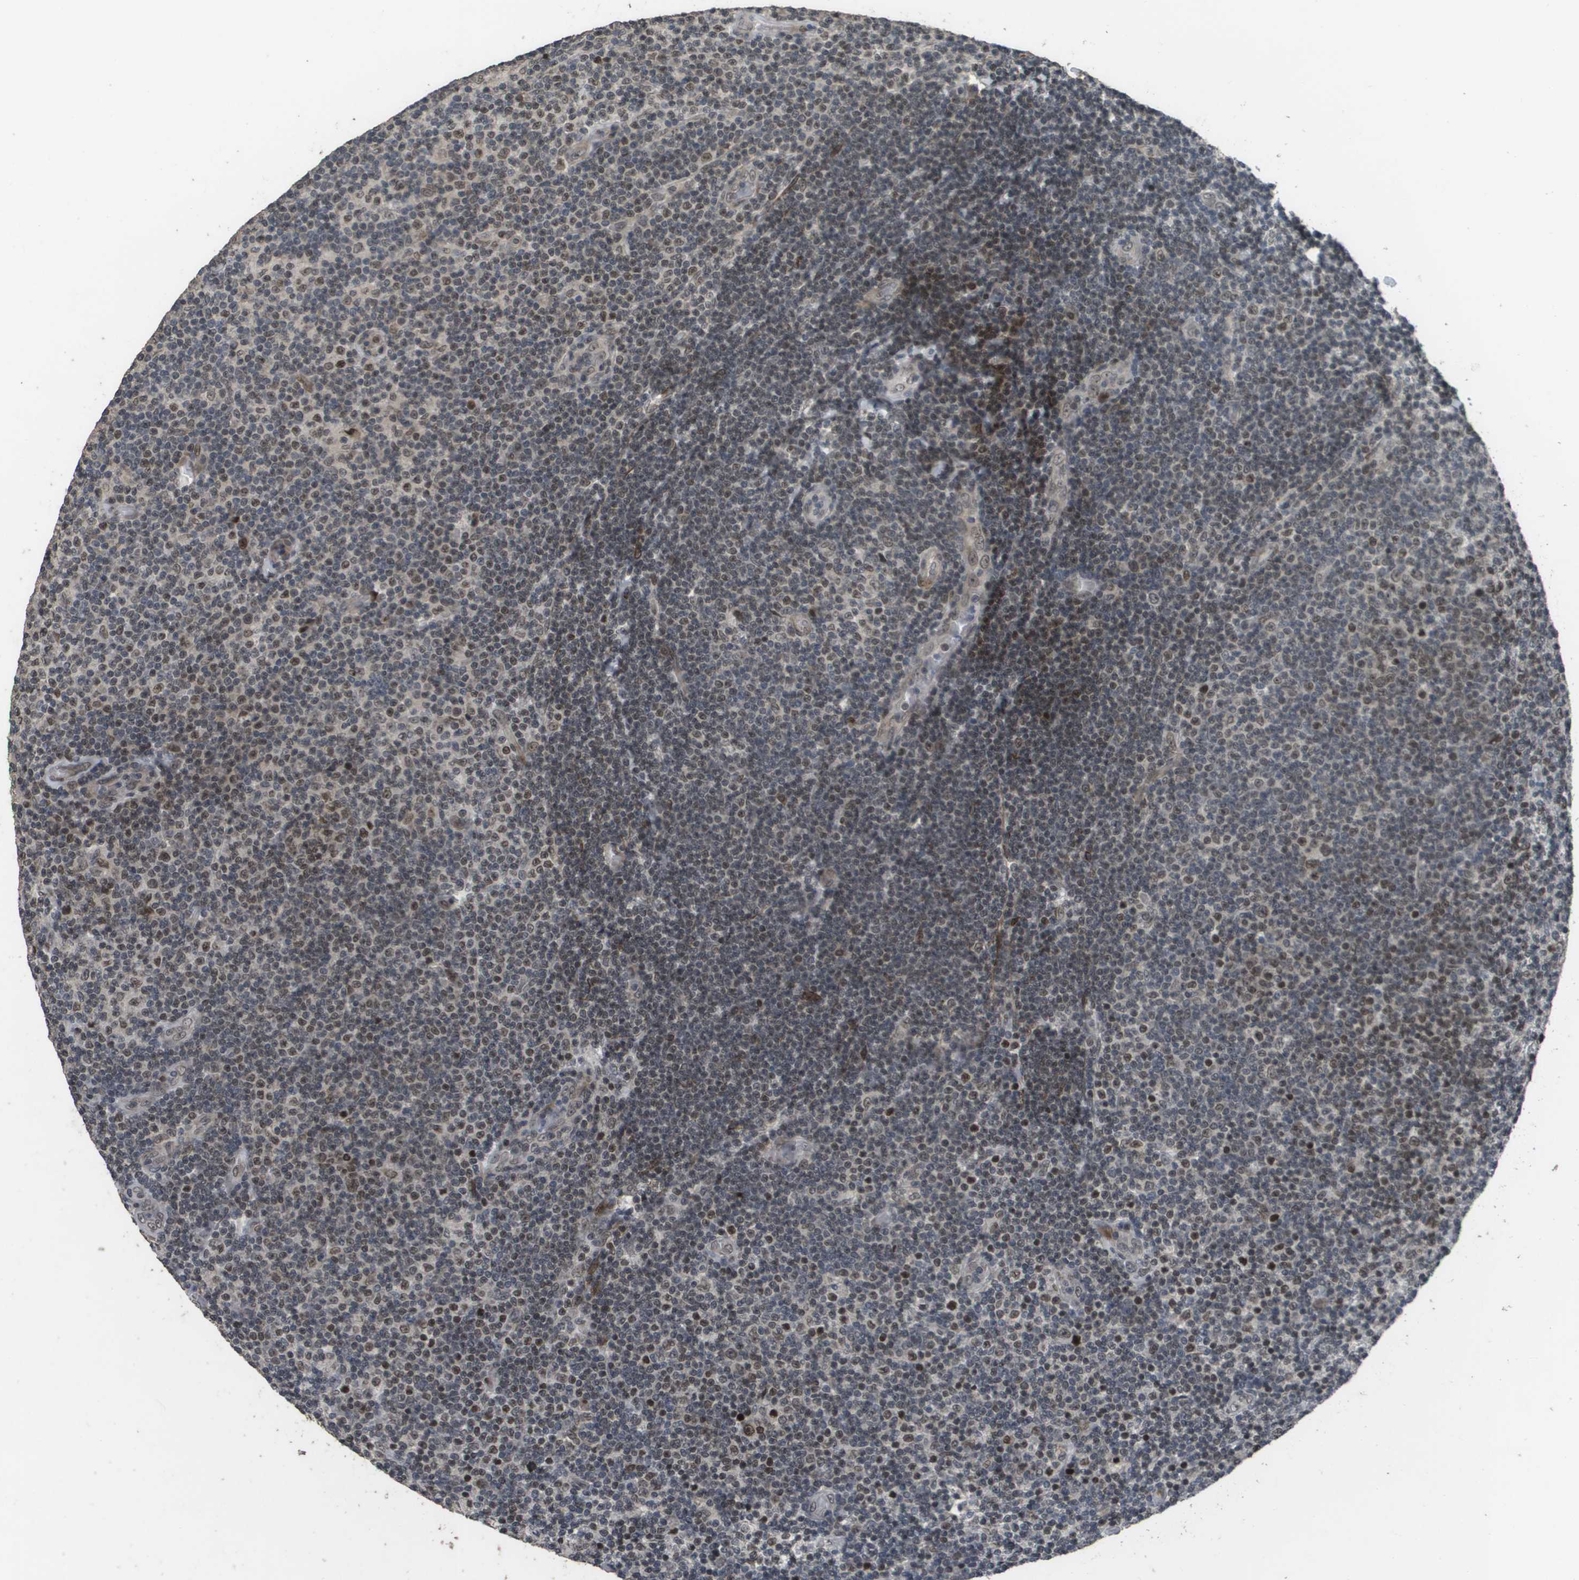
{"staining": {"intensity": "moderate", "quantity": "25%-75%", "location": "nuclear"}, "tissue": "lymphoma", "cell_type": "Tumor cells", "image_type": "cancer", "snomed": [{"axis": "morphology", "description": "Malignant lymphoma, non-Hodgkin's type, Low grade"}, {"axis": "topography", "description": "Lymph node"}], "caption": "Low-grade malignant lymphoma, non-Hodgkin's type stained with a brown dye demonstrates moderate nuclear positive positivity in approximately 25%-75% of tumor cells.", "gene": "KAT5", "patient": {"sex": "male", "age": 83}}